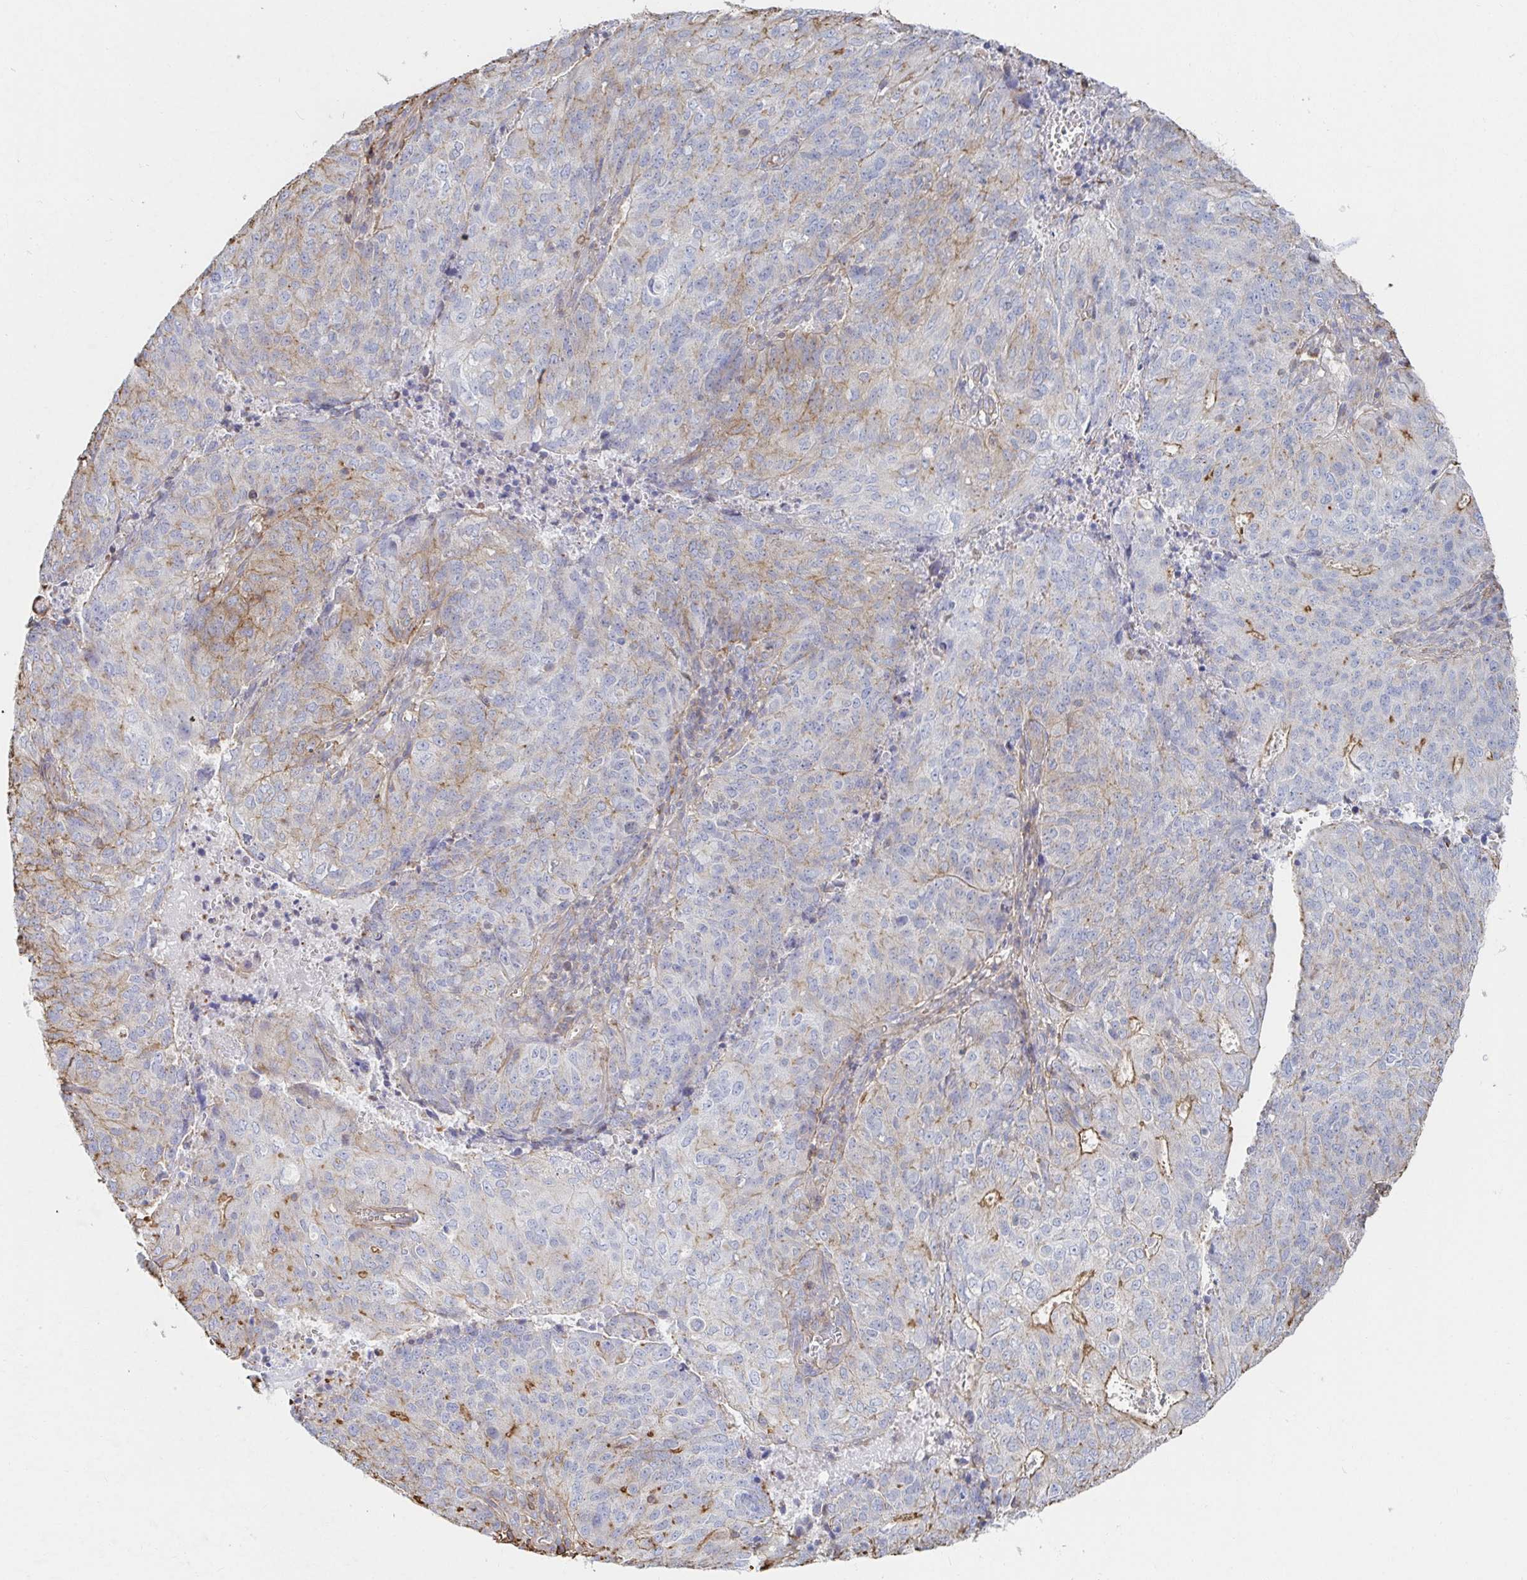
{"staining": {"intensity": "moderate", "quantity": "25%-75%", "location": "cytoplasmic/membranous"}, "tissue": "endometrial cancer", "cell_type": "Tumor cells", "image_type": "cancer", "snomed": [{"axis": "morphology", "description": "Adenocarcinoma, NOS"}, {"axis": "topography", "description": "Endometrium"}], "caption": "Protein expression analysis of human endometrial adenocarcinoma reveals moderate cytoplasmic/membranous positivity in about 25%-75% of tumor cells. Immunohistochemistry (ihc) stains the protein in brown and the nuclei are stained blue.", "gene": "PTPN14", "patient": {"sex": "female", "age": 82}}